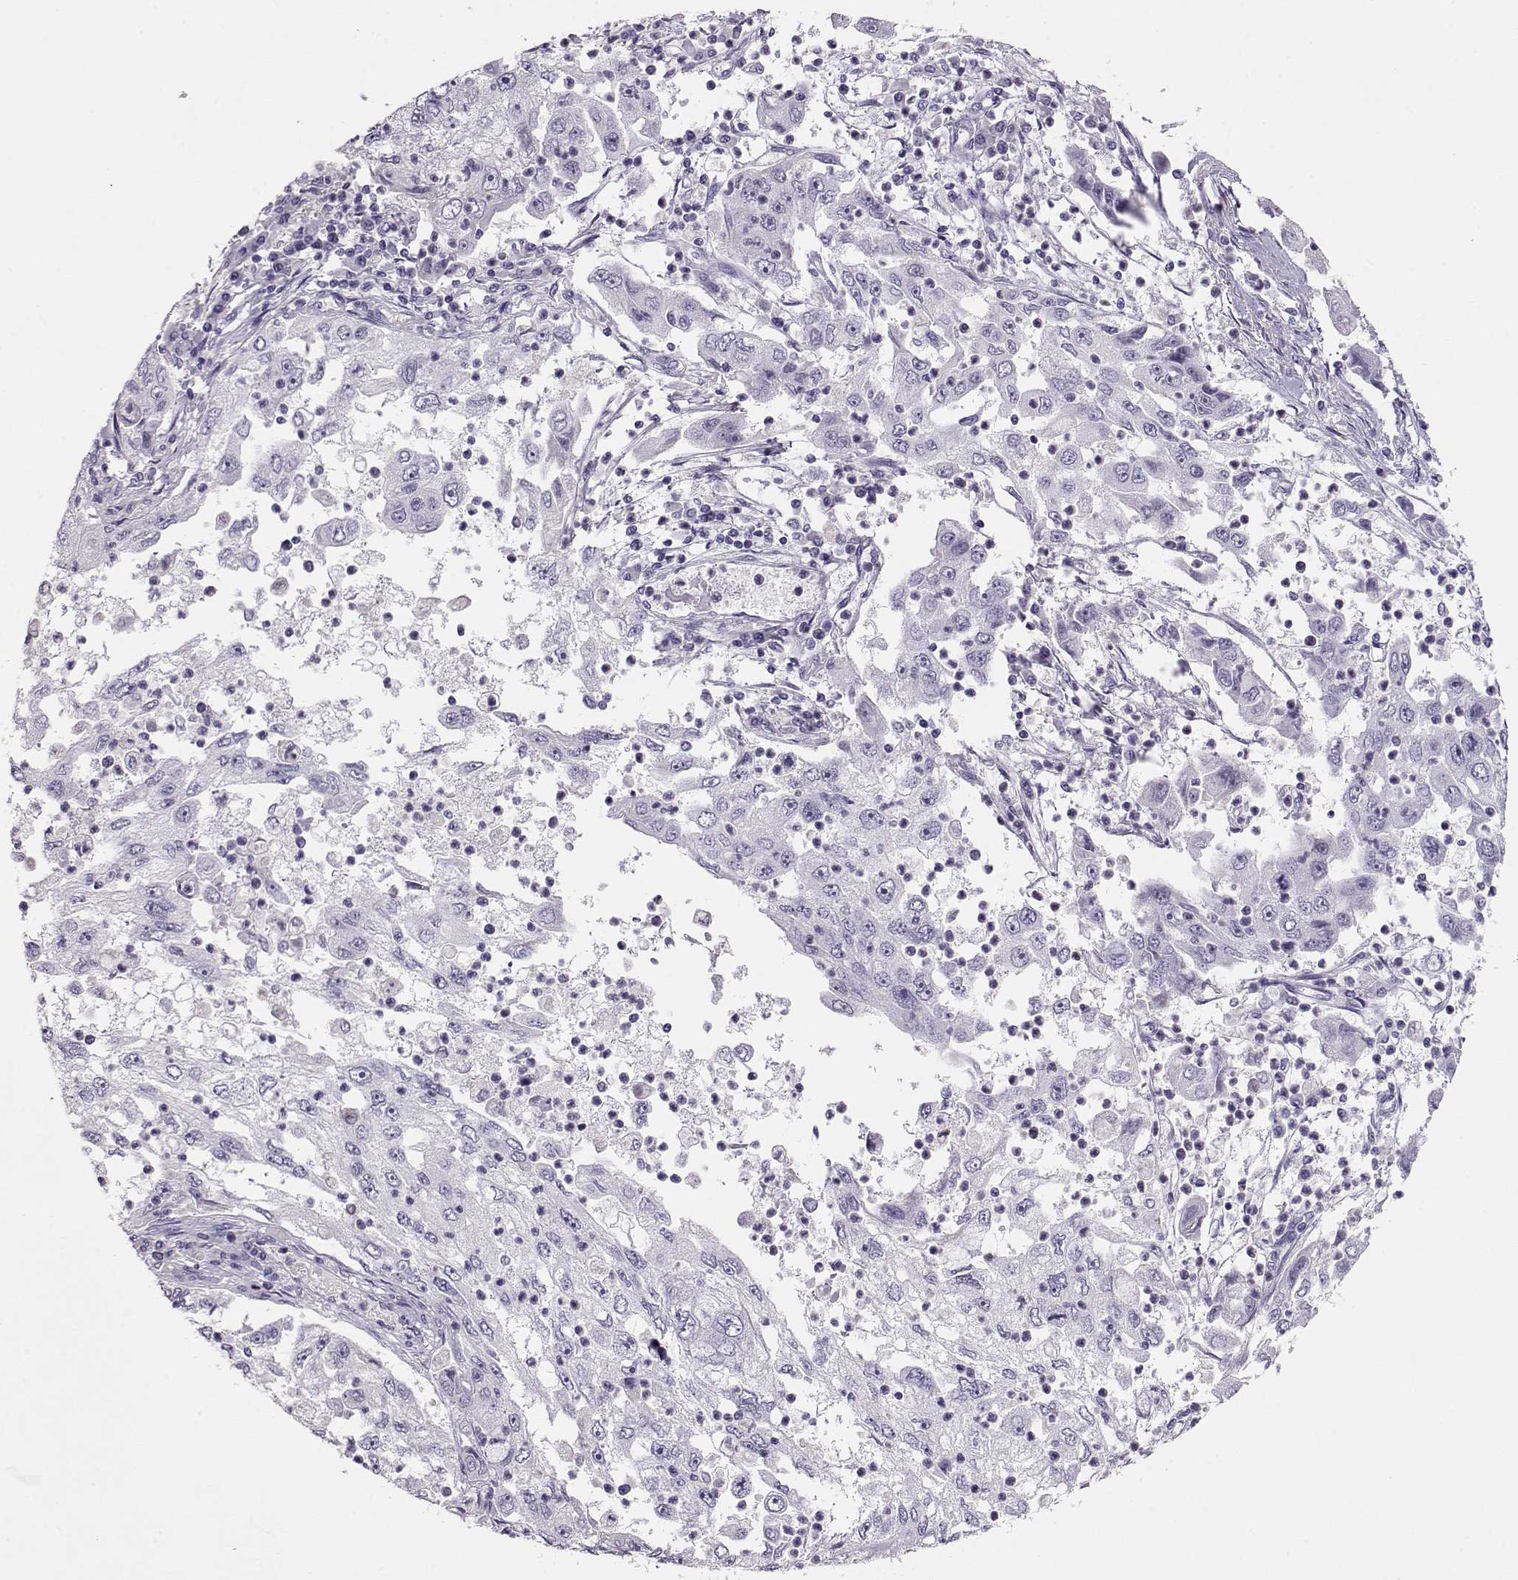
{"staining": {"intensity": "negative", "quantity": "none", "location": "none"}, "tissue": "cervical cancer", "cell_type": "Tumor cells", "image_type": "cancer", "snomed": [{"axis": "morphology", "description": "Squamous cell carcinoma, NOS"}, {"axis": "topography", "description": "Cervix"}], "caption": "This is a histopathology image of immunohistochemistry (IHC) staining of cervical cancer (squamous cell carcinoma), which shows no expression in tumor cells.", "gene": "RBM44", "patient": {"sex": "female", "age": 36}}